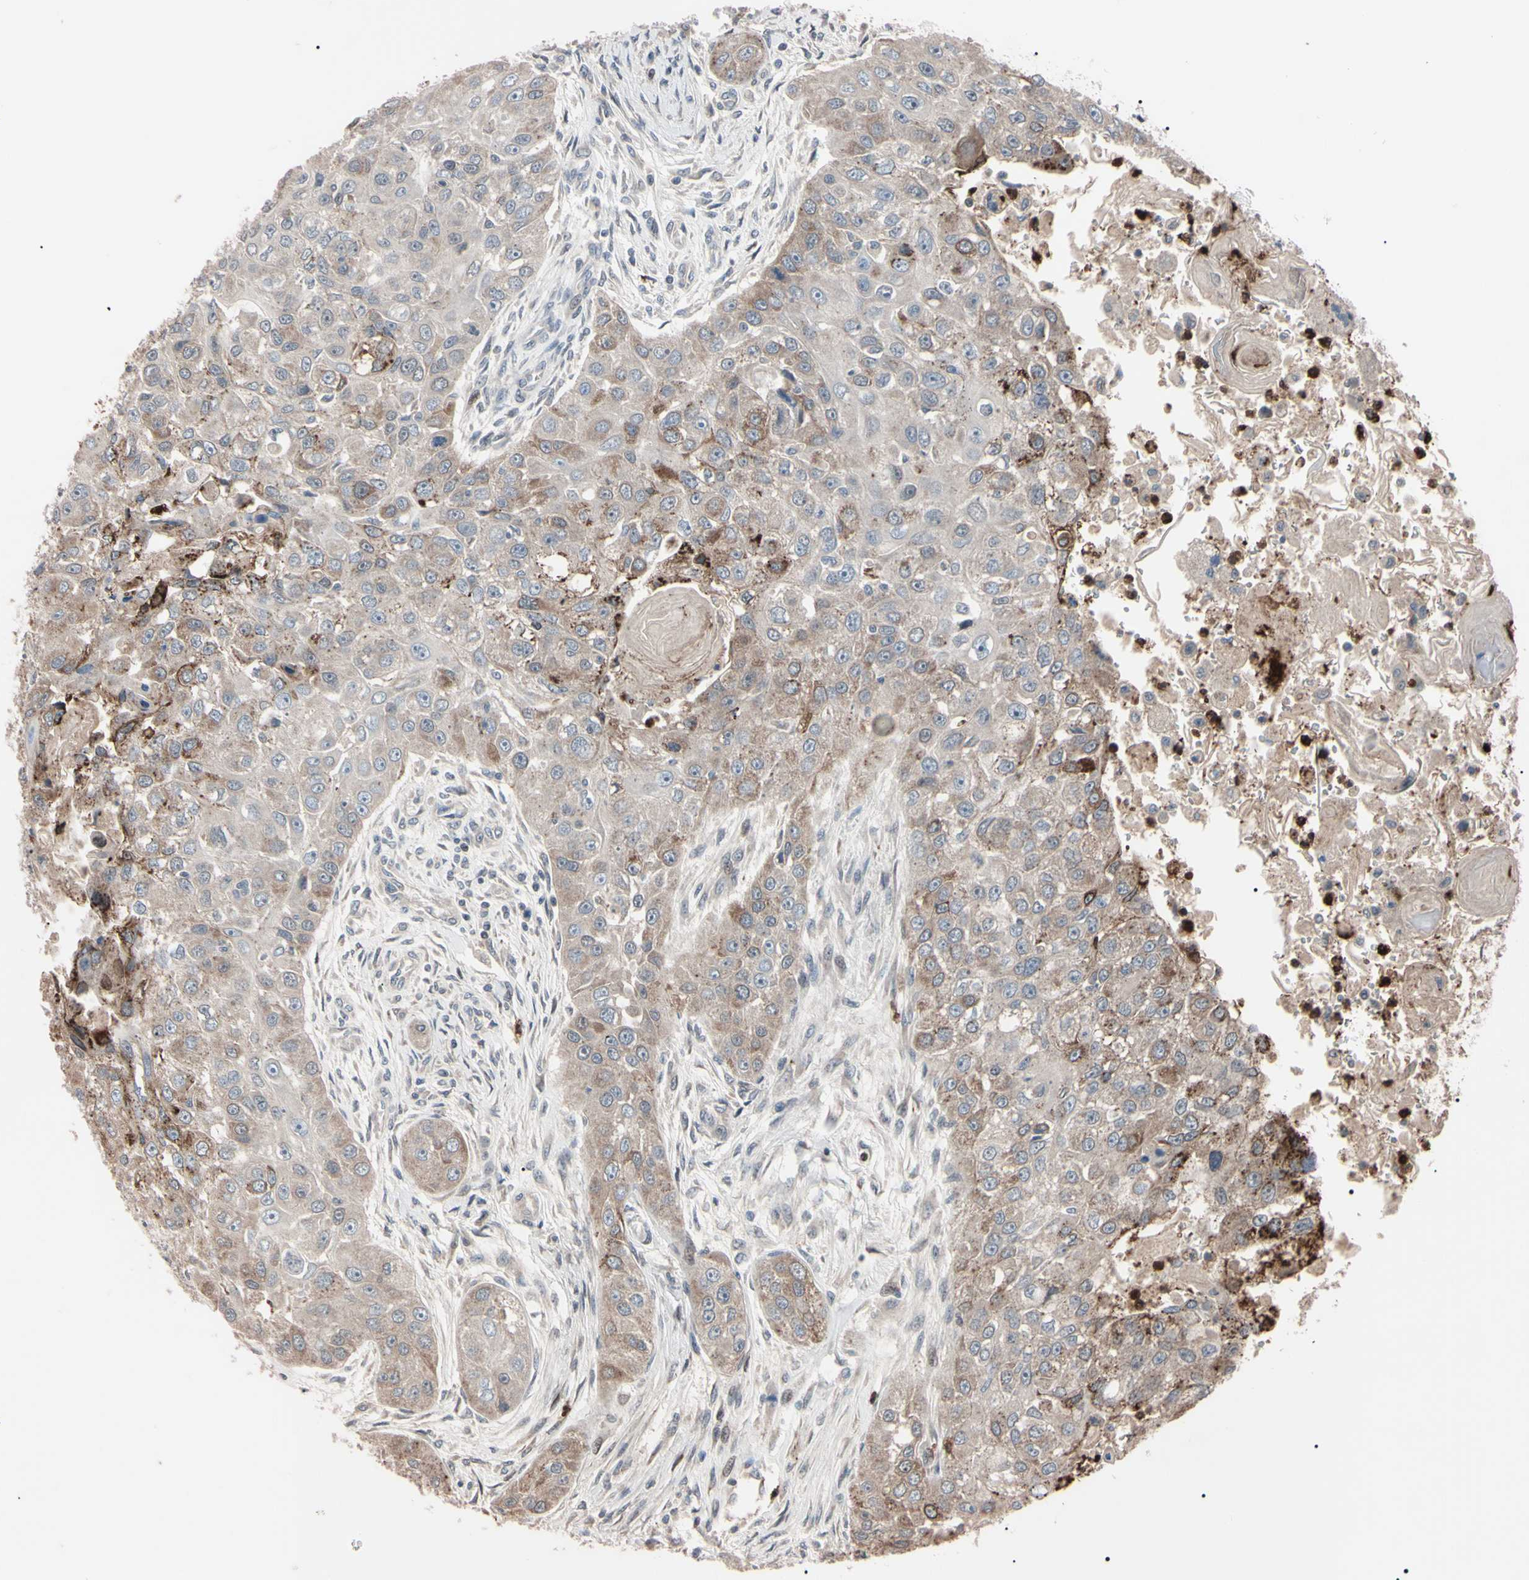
{"staining": {"intensity": "weak", "quantity": ">75%", "location": "cytoplasmic/membranous"}, "tissue": "head and neck cancer", "cell_type": "Tumor cells", "image_type": "cancer", "snomed": [{"axis": "morphology", "description": "Normal tissue, NOS"}, {"axis": "morphology", "description": "Squamous cell carcinoma, NOS"}, {"axis": "topography", "description": "Skeletal muscle"}, {"axis": "topography", "description": "Head-Neck"}], "caption": "Immunohistochemical staining of head and neck cancer exhibits low levels of weak cytoplasmic/membranous protein positivity in approximately >75% of tumor cells.", "gene": "TRAF5", "patient": {"sex": "male", "age": 51}}